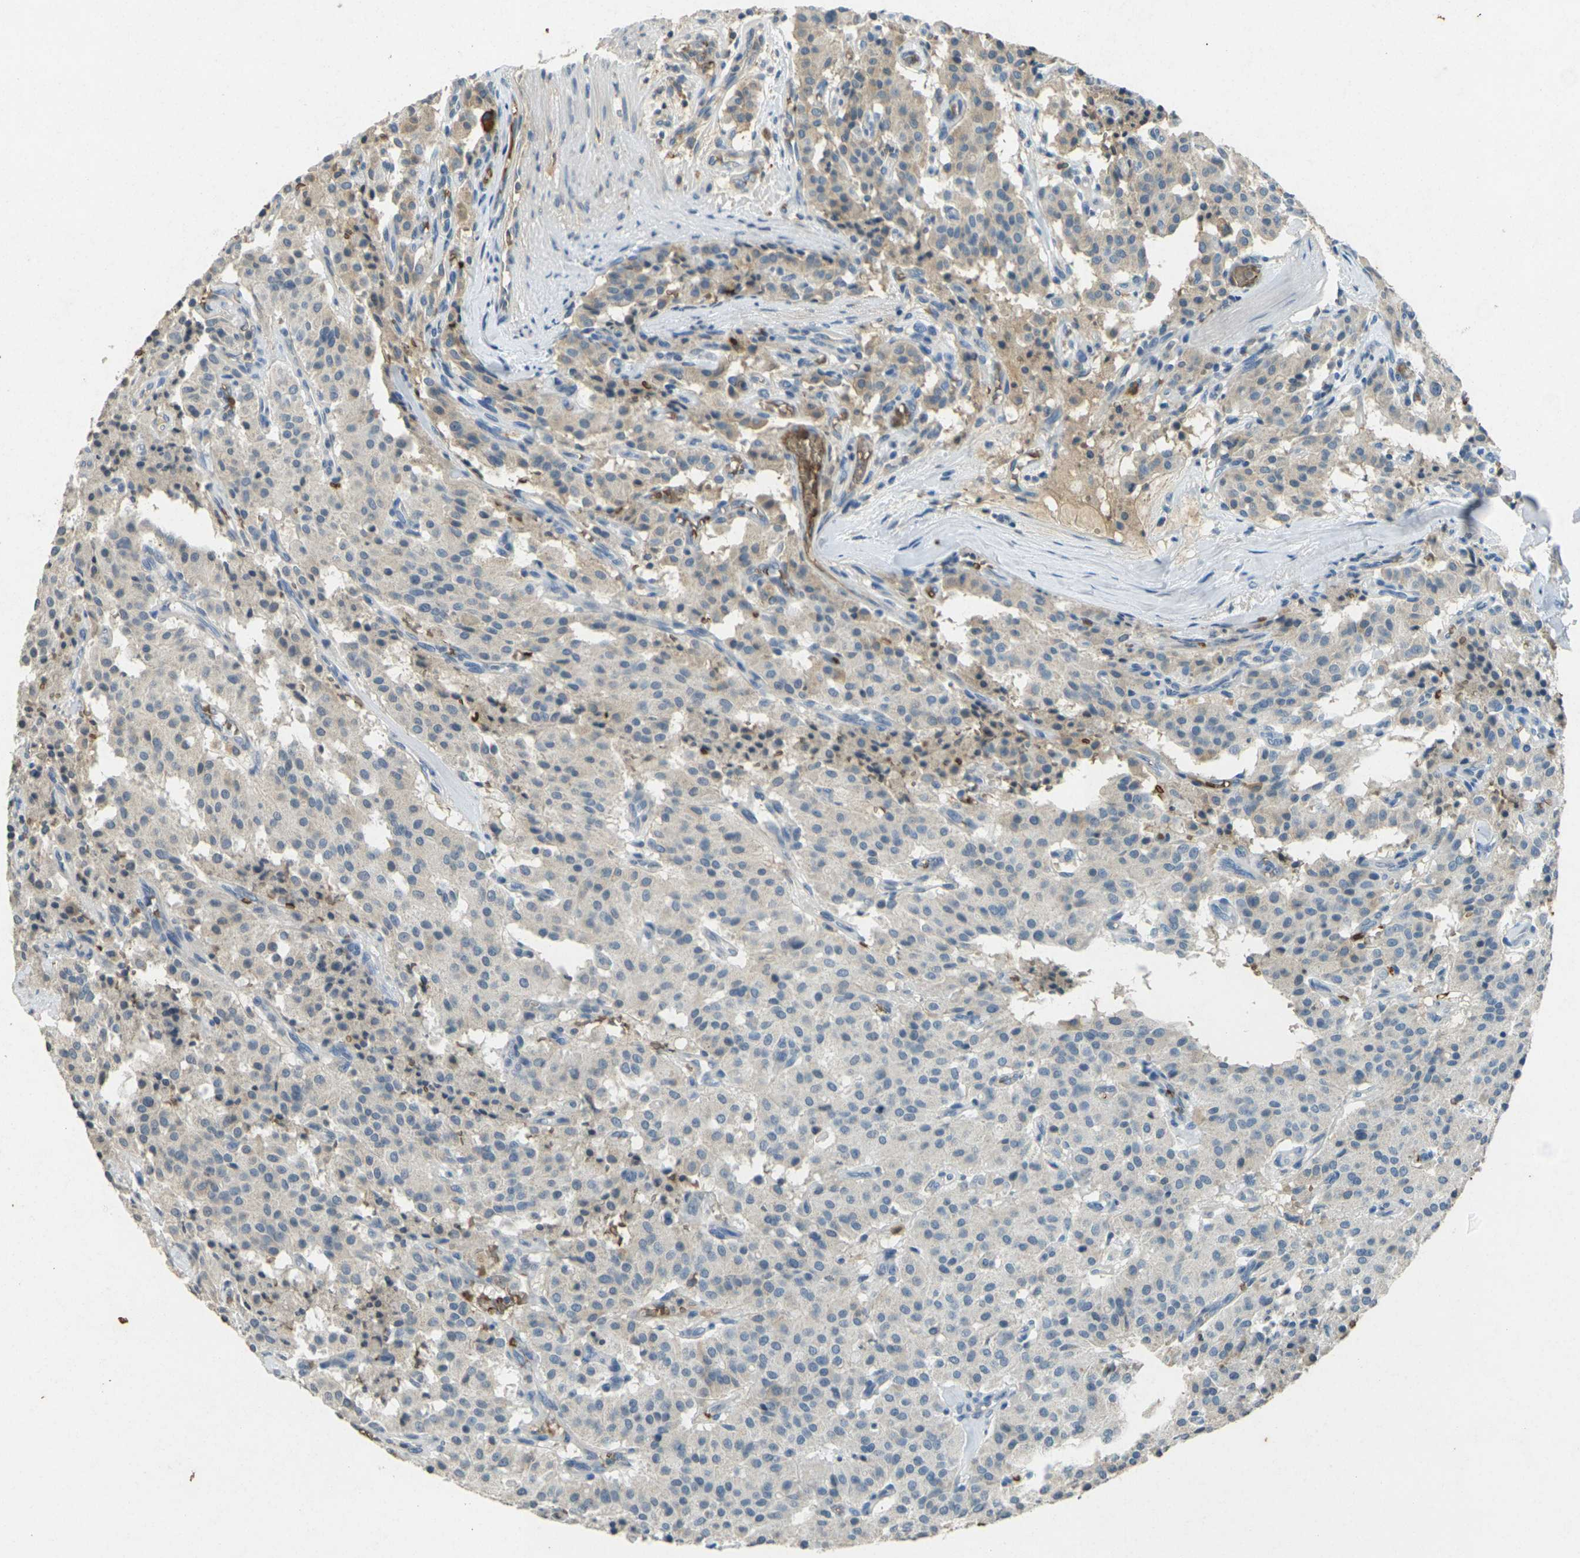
{"staining": {"intensity": "weak", "quantity": ">75%", "location": "cytoplasmic/membranous"}, "tissue": "carcinoid", "cell_type": "Tumor cells", "image_type": "cancer", "snomed": [{"axis": "morphology", "description": "Carcinoid, malignant, NOS"}, {"axis": "topography", "description": "Lung"}], "caption": "Carcinoid was stained to show a protein in brown. There is low levels of weak cytoplasmic/membranous positivity in approximately >75% of tumor cells.", "gene": "HBB", "patient": {"sex": "male", "age": 30}}